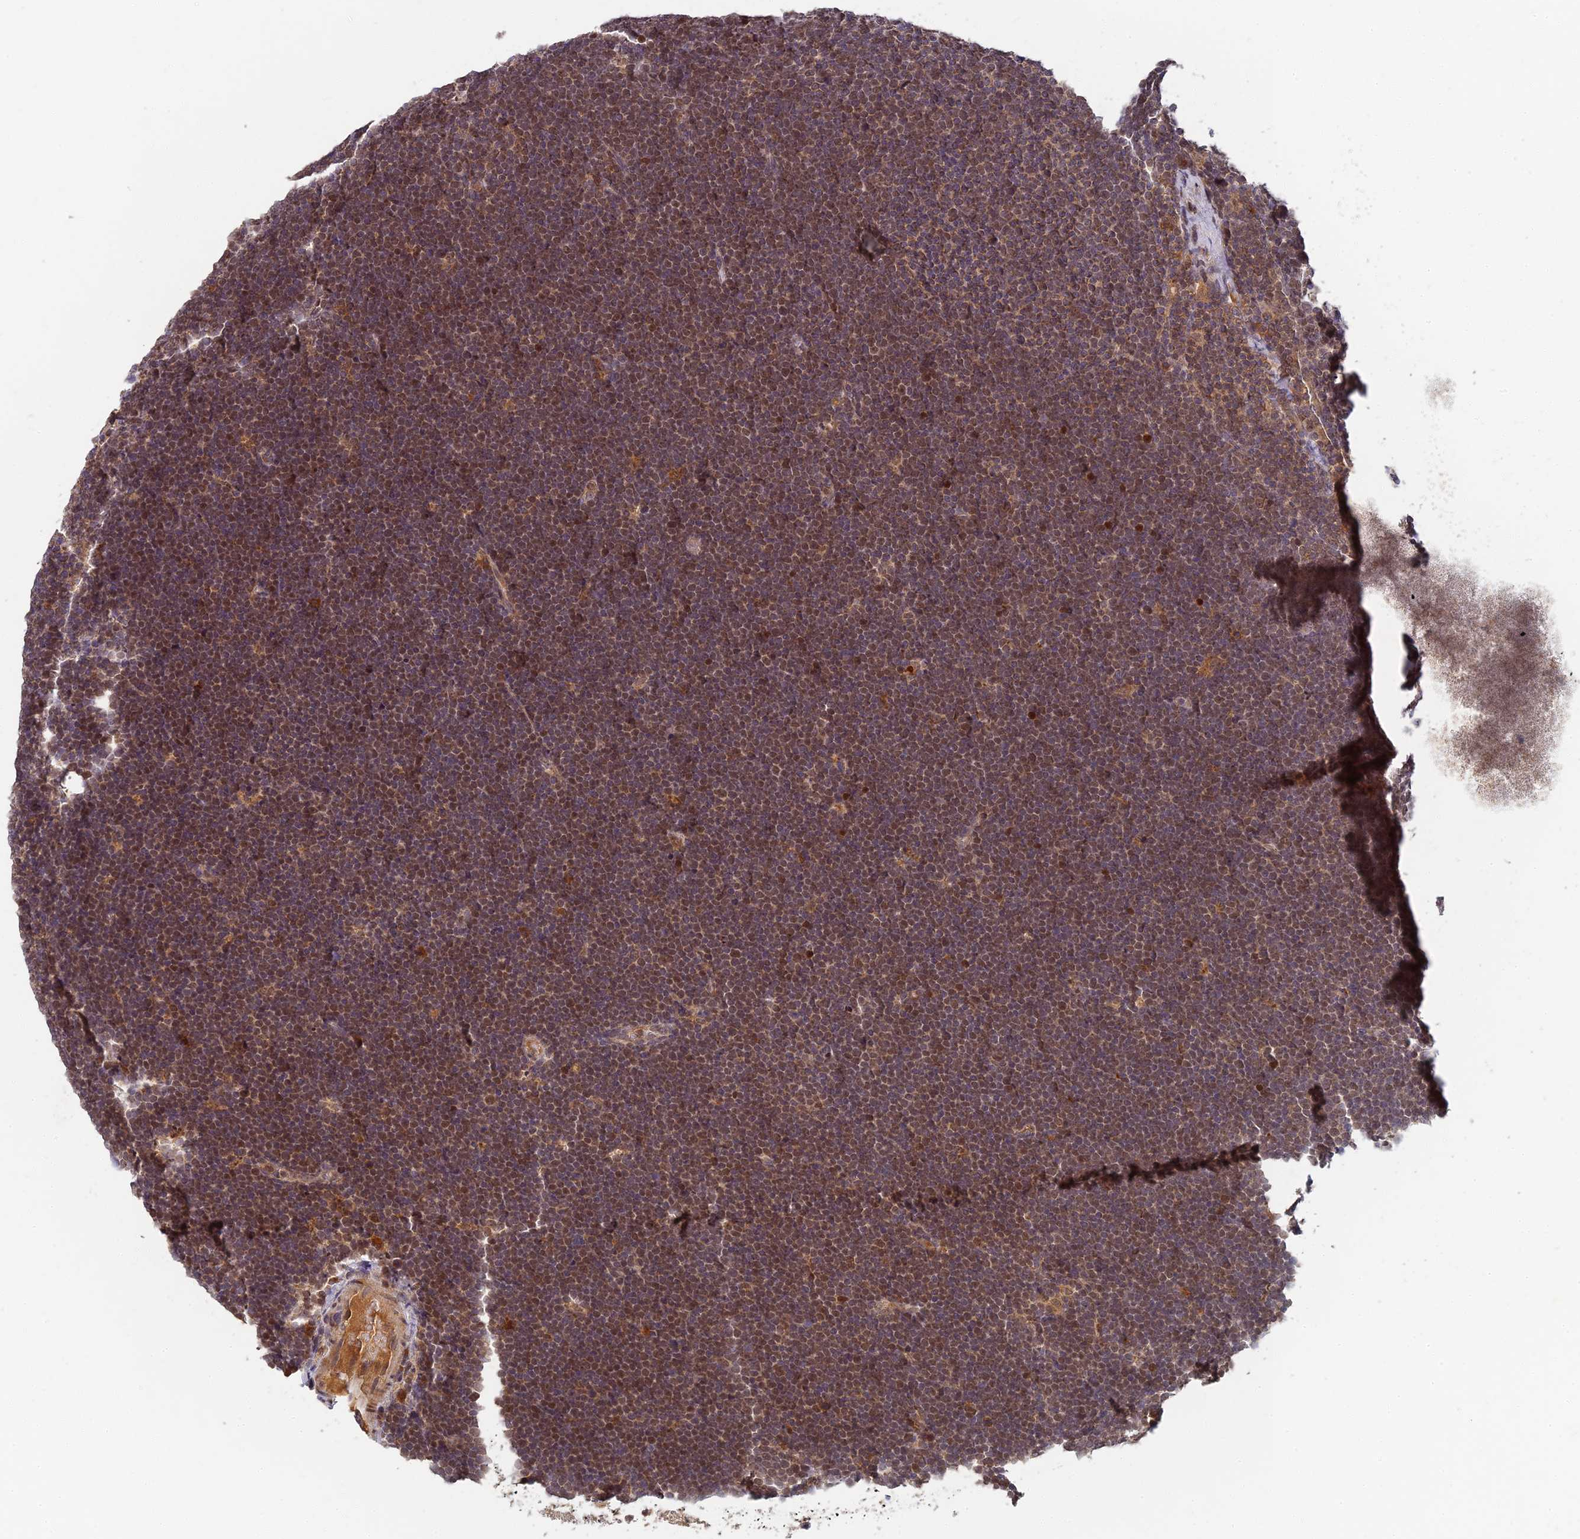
{"staining": {"intensity": "moderate", "quantity": ">75%", "location": "cytoplasmic/membranous"}, "tissue": "lymphoma", "cell_type": "Tumor cells", "image_type": "cancer", "snomed": [{"axis": "morphology", "description": "Malignant lymphoma, non-Hodgkin's type, High grade"}, {"axis": "topography", "description": "Lymph node"}], "caption": "A histopathology image of human lymphoma stained for a protein exhibits moderate cytoplasmic/membranous brown staining in tumor cells.", "gene": "RGL3", "patient": {"sex": "male", "age": 13}}